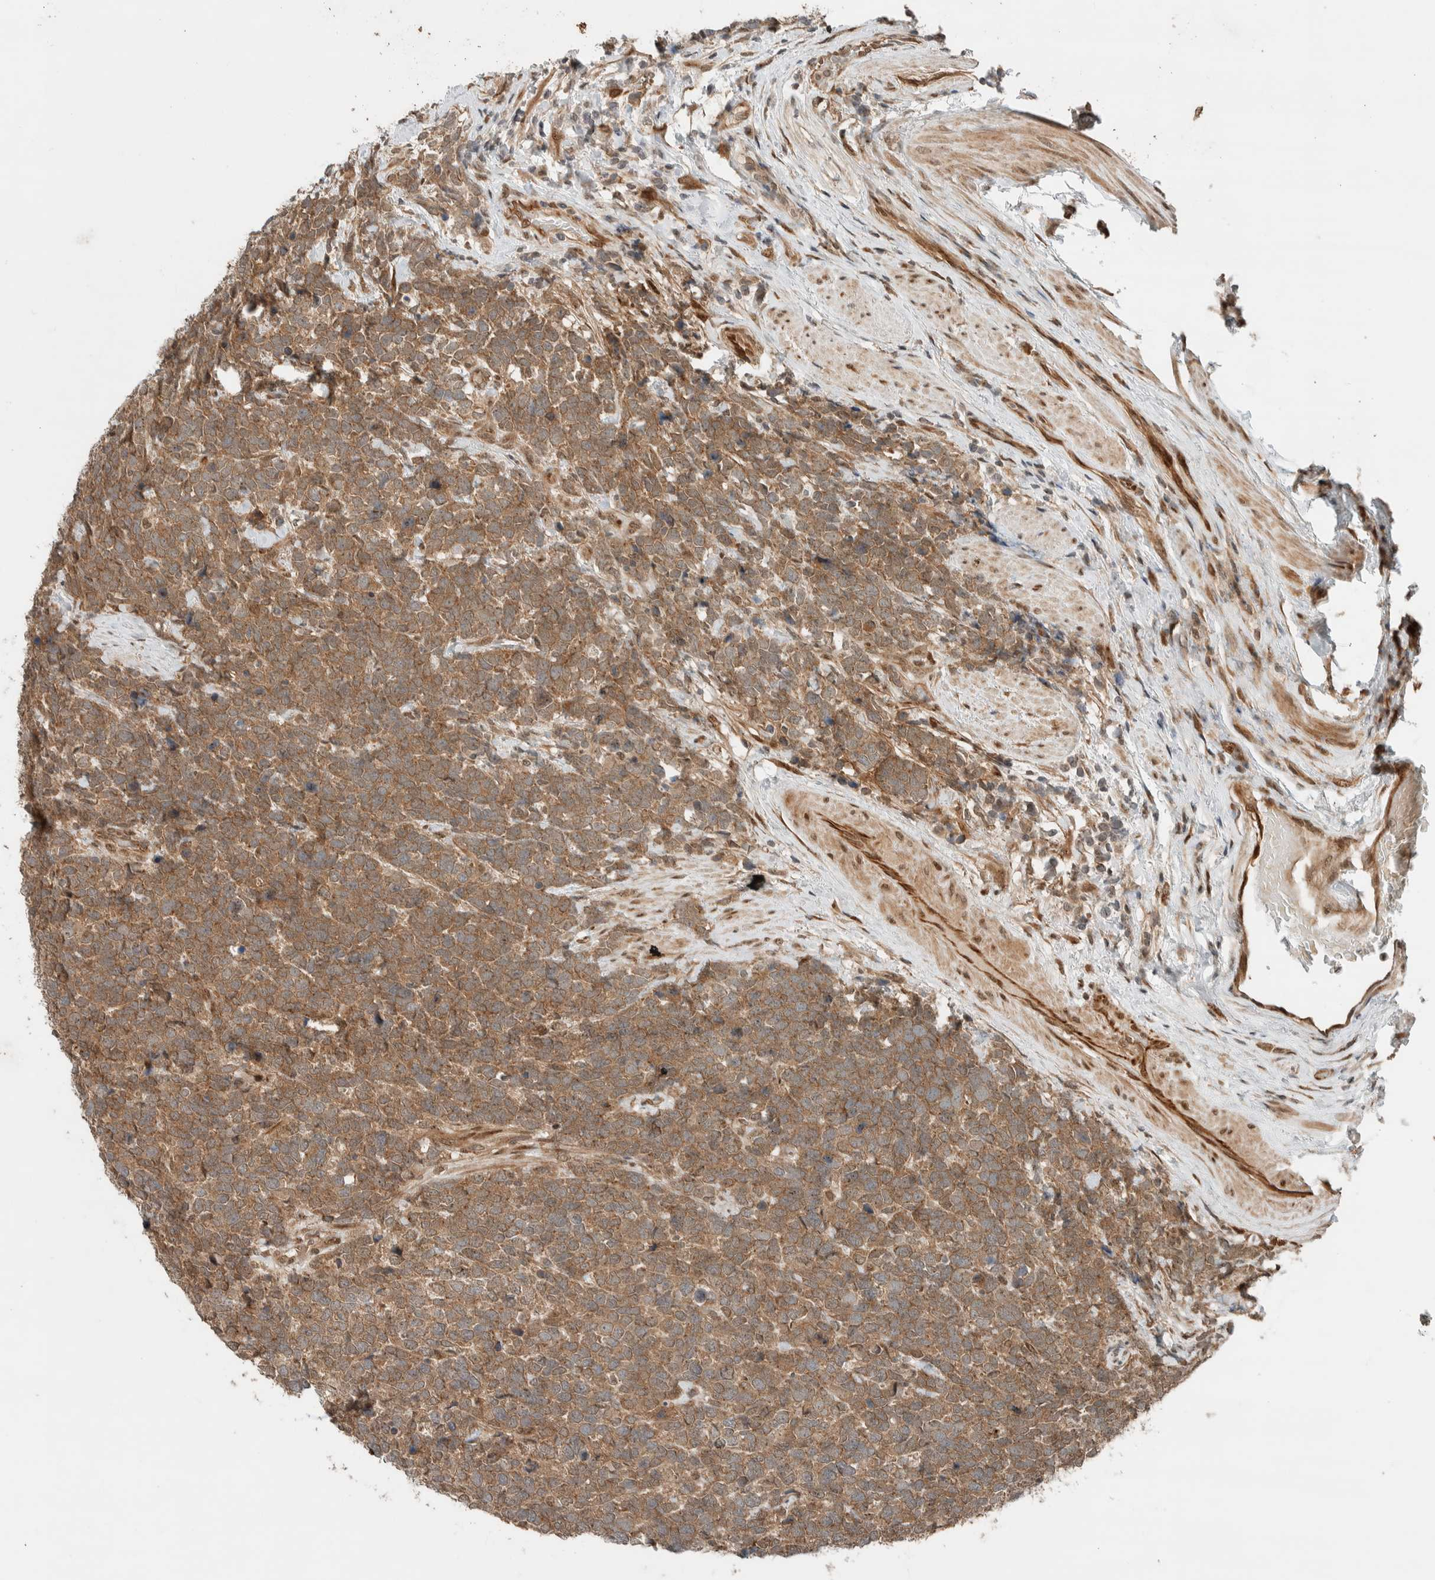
{"staining": {"intensity": "moderate", "quantity": ">75%", "location": "cytoplasmic/membranous"}, "tissue": "urothelial cancer", "cell_type": "Tumor cells", "image_type": "cancer", "snomed": [{"axis": "morphology", "description": "Urothelial carcinoma, High grade"}, {"axis": "topography", "description": "Urinary bladder"}], "caption": "Urothelial carcinoma (high-grade) stained for a protein exhibits moderate cytoplasmic/membranous positivity in tumor cells.", "gene": "STXBP4", "patient": {"sex": "female", "age": 82}}